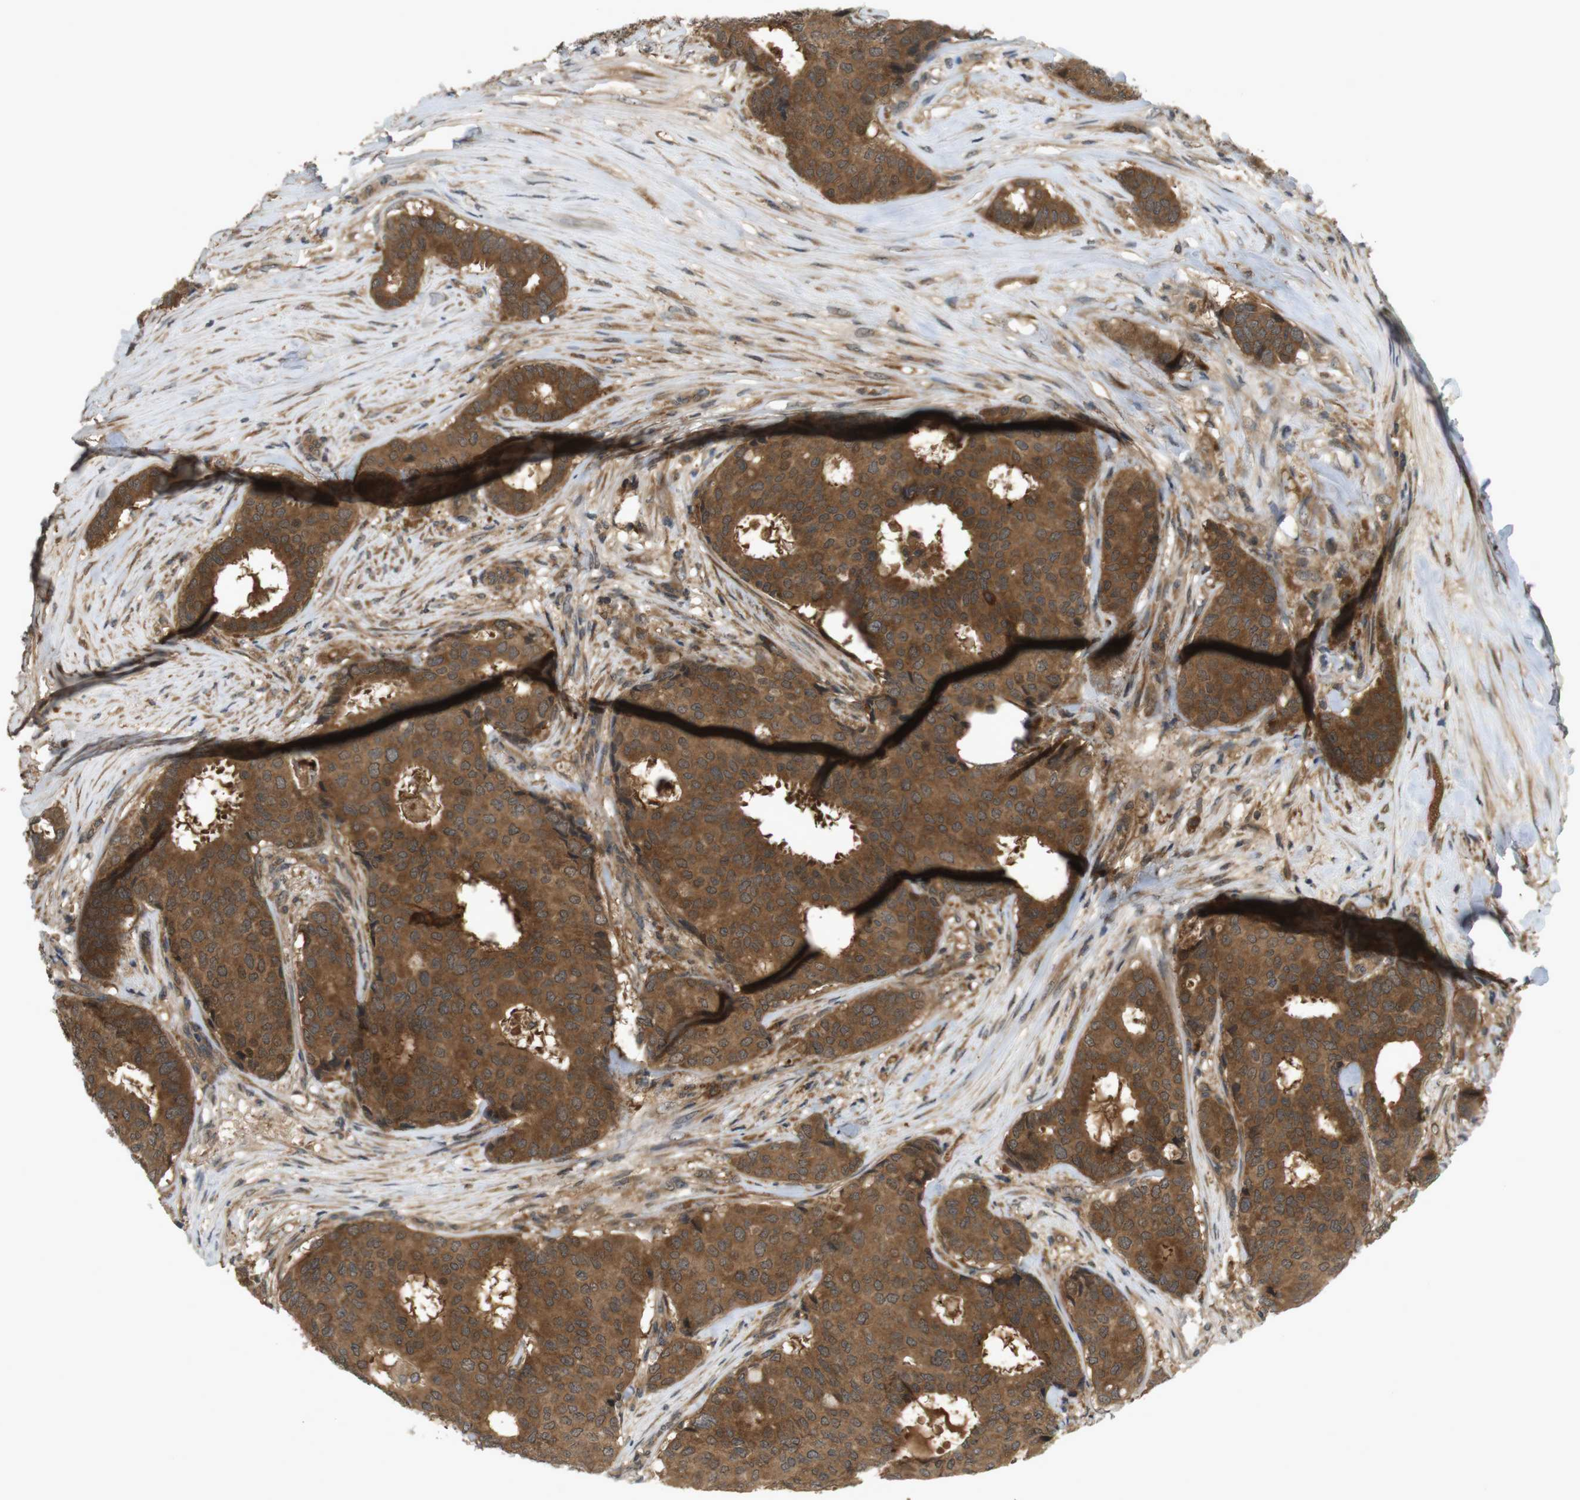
{"staining": {"intensity": "strong", "quantity": ">75%", "location": "cytoplasmic/membranous"}, "tissue": "breast cancer", "cell_type": "Tumor cells", "image_type": "cancer", "snomed": [{"axis": "morphology", "description": "Duct carcinoma"}, {"axis": "topography", "description": "Breast"}], "caption": "Protein staining reveals strong cytoplasmic/membranous positivity in about >75% of tumor cells in breast cancer (invasive ductal carcinoma). (IHC, brightfield microscopy, high magnification).", "gene": "NFKBIE", "patient": {"sex": "female", "age": 75}}